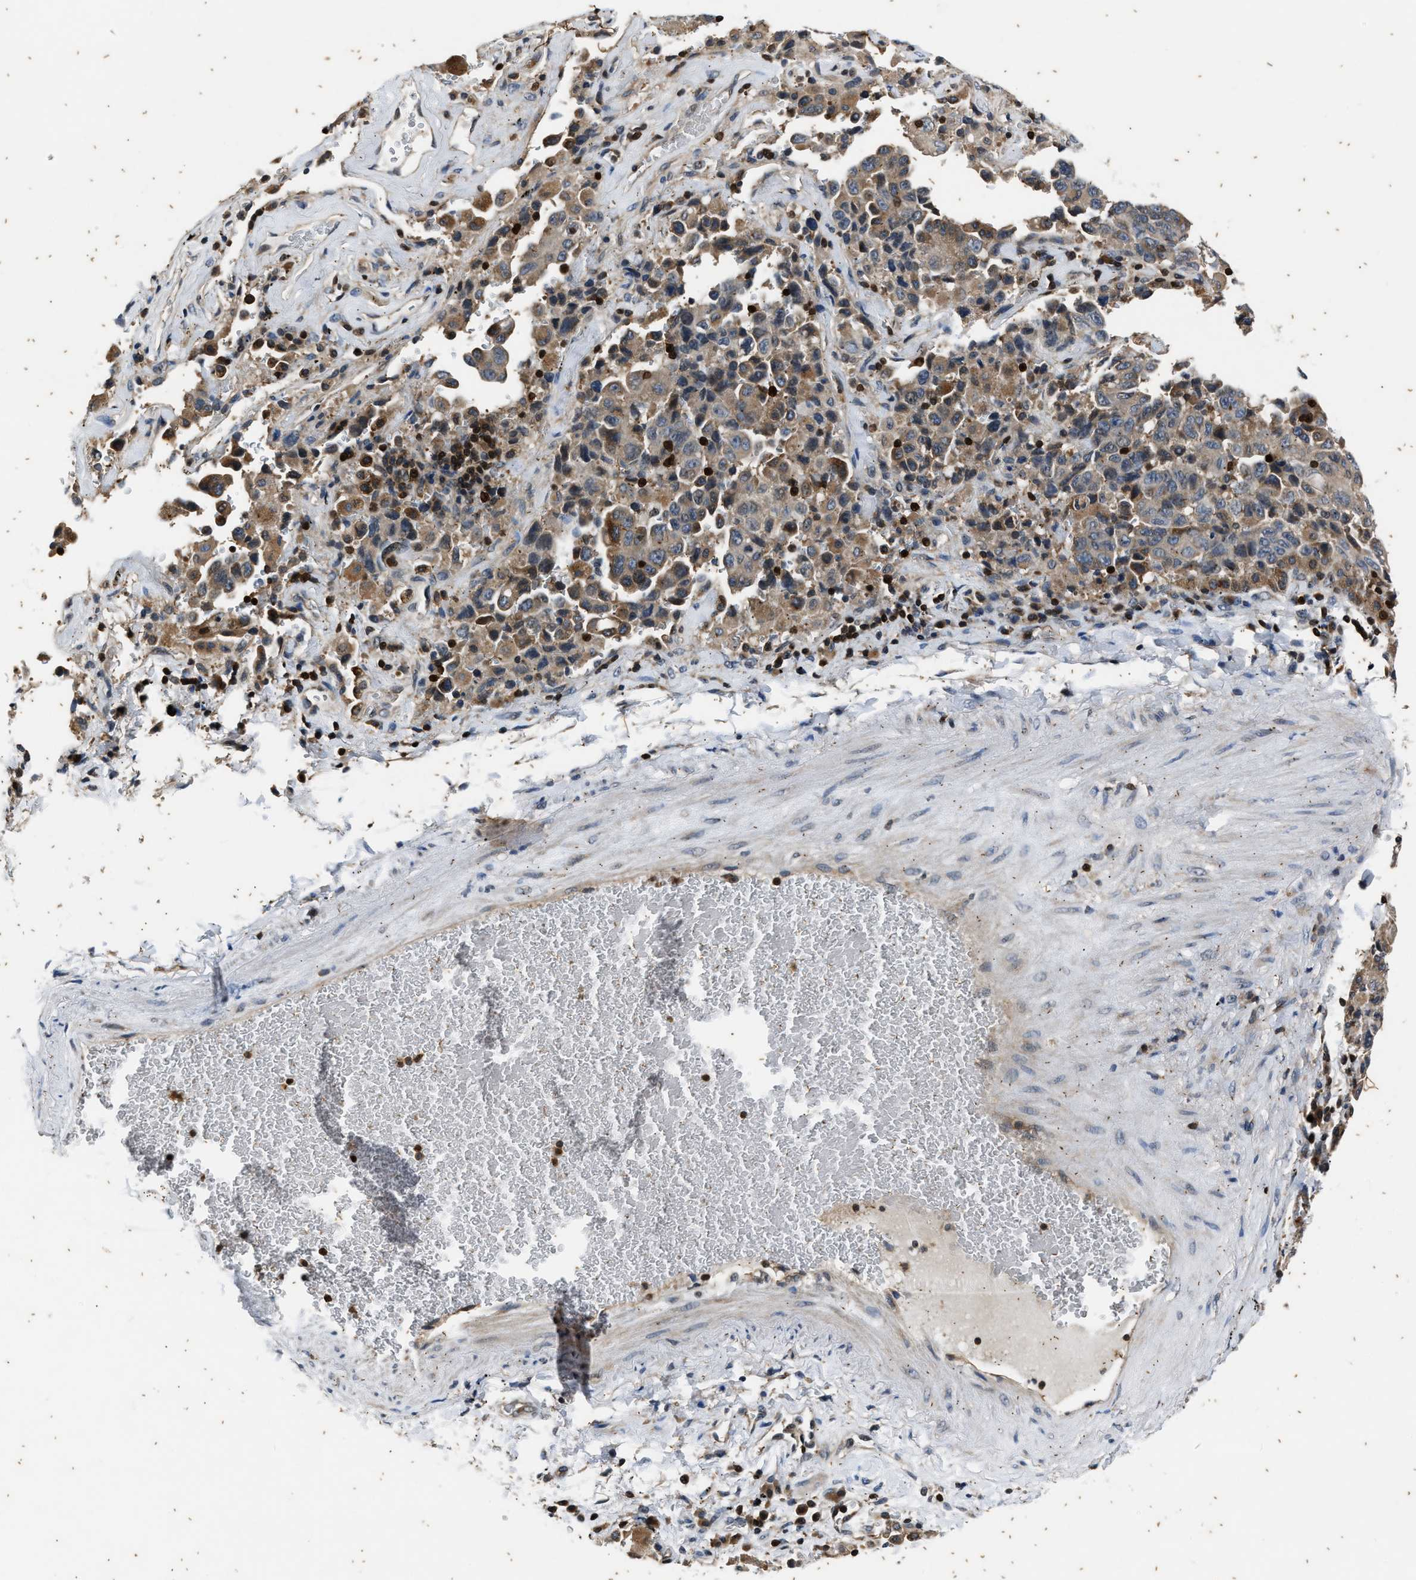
{"staining": {"intensity": "weak", "quantity": "25%-75%", "location": "cytoplasmic/membranous"}, "tissue": "lung cancer", "cell_type": "Tumor cells", "image_type": "cancer", "snomed": [{"axis": "morphology", "description": "Adenocarcinoma, NOS"}, {"axis": "topography", "description": "Lung"}], "caption": "Human lung adenocarcinoma stained with a protein marker displays weak staining in tumor cells.", "gene": "PTPN7", "patient": {"sex": "female", "age": 51}}